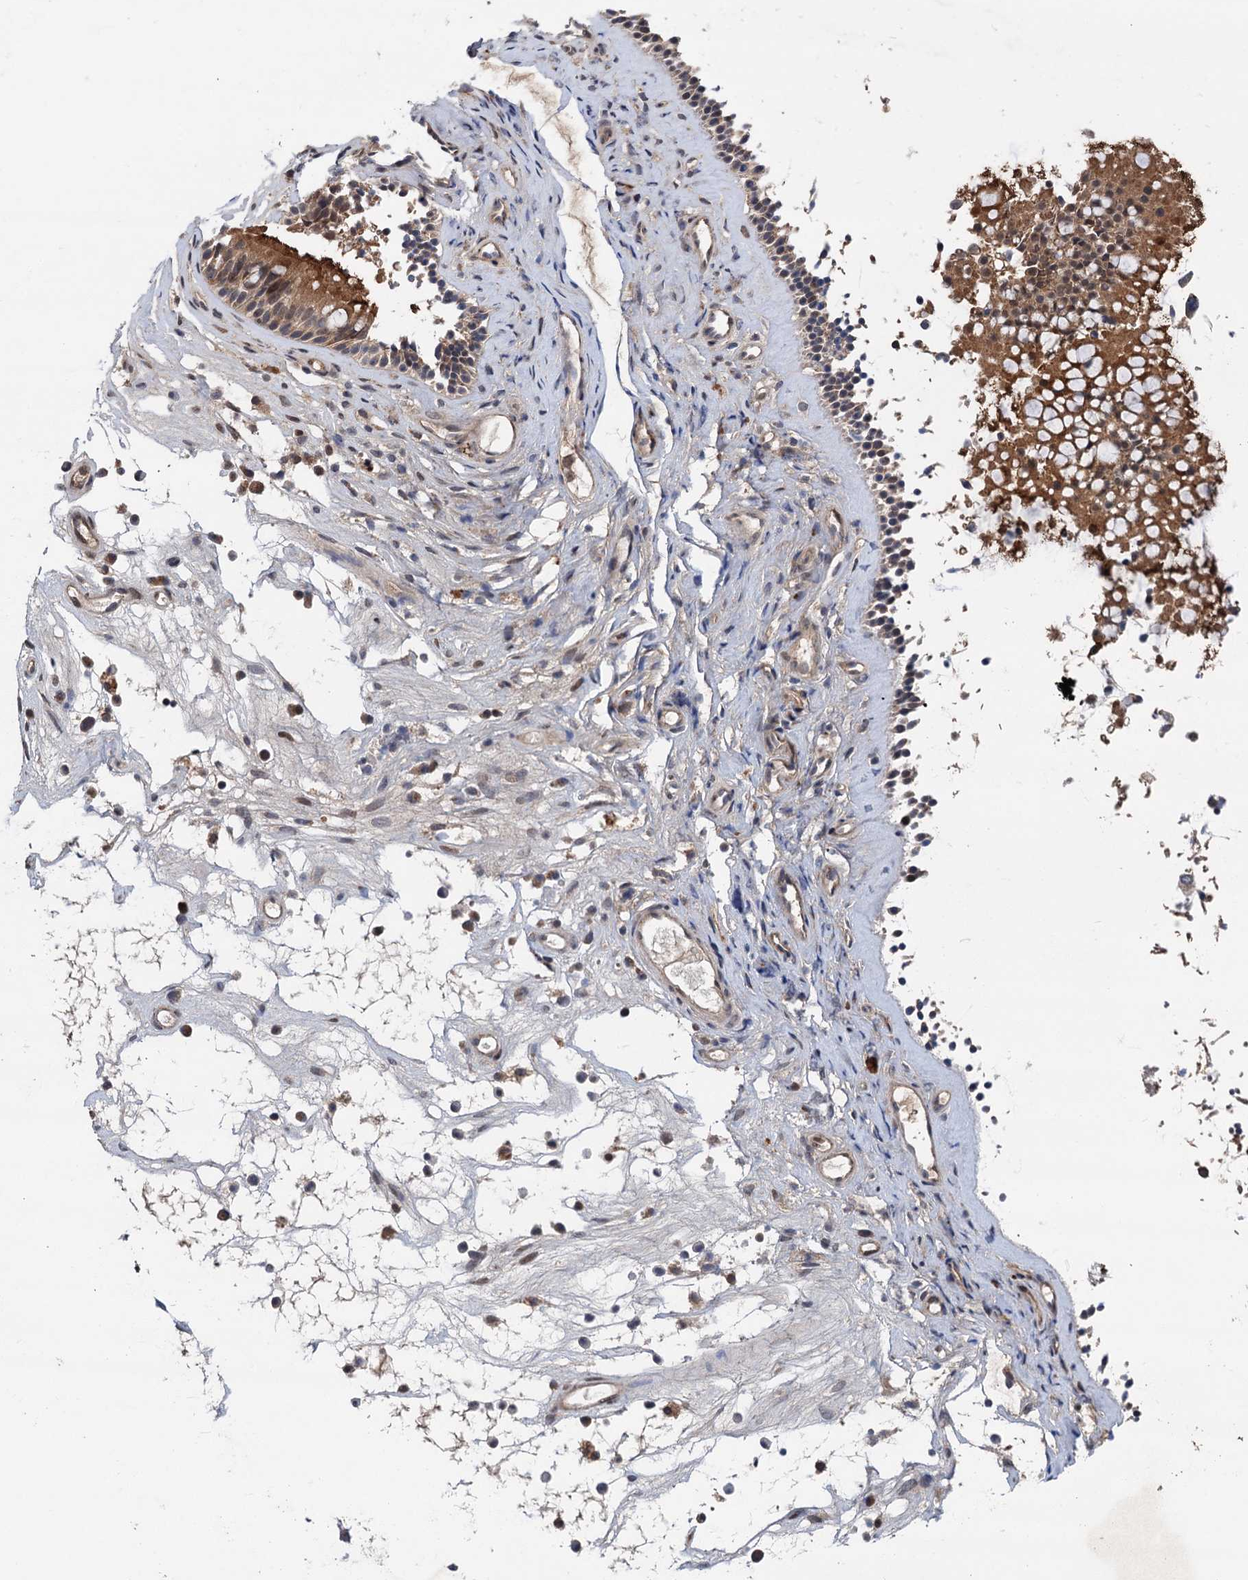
{"staining": {"intensity": "weak", "quantity": "25%-75%", "location": "nuclear"}, "tissue": "nasopharynx", "cell_type": "Respiratory epithelial cells", "image_type": "normal", "snomed": [{"axis": "morphology", "description": "Normal tissue, NOS"}, {"axis": "morphology", "description": "Inflammation, NOS"}, {"axis": "morphology", "description": "Malignant melanoma, Metastatic site"}, {"axis": "topography", "description": "Nasopharynx"}], "caption": "Nasopharynx stained with immunohistochemistry (IHC) shows weak nuclear staining in approximately 25%-75% of respiratory epithelial cells.", "gene": "NLRP10", "patient": {"sex": "male", "age": 70}}